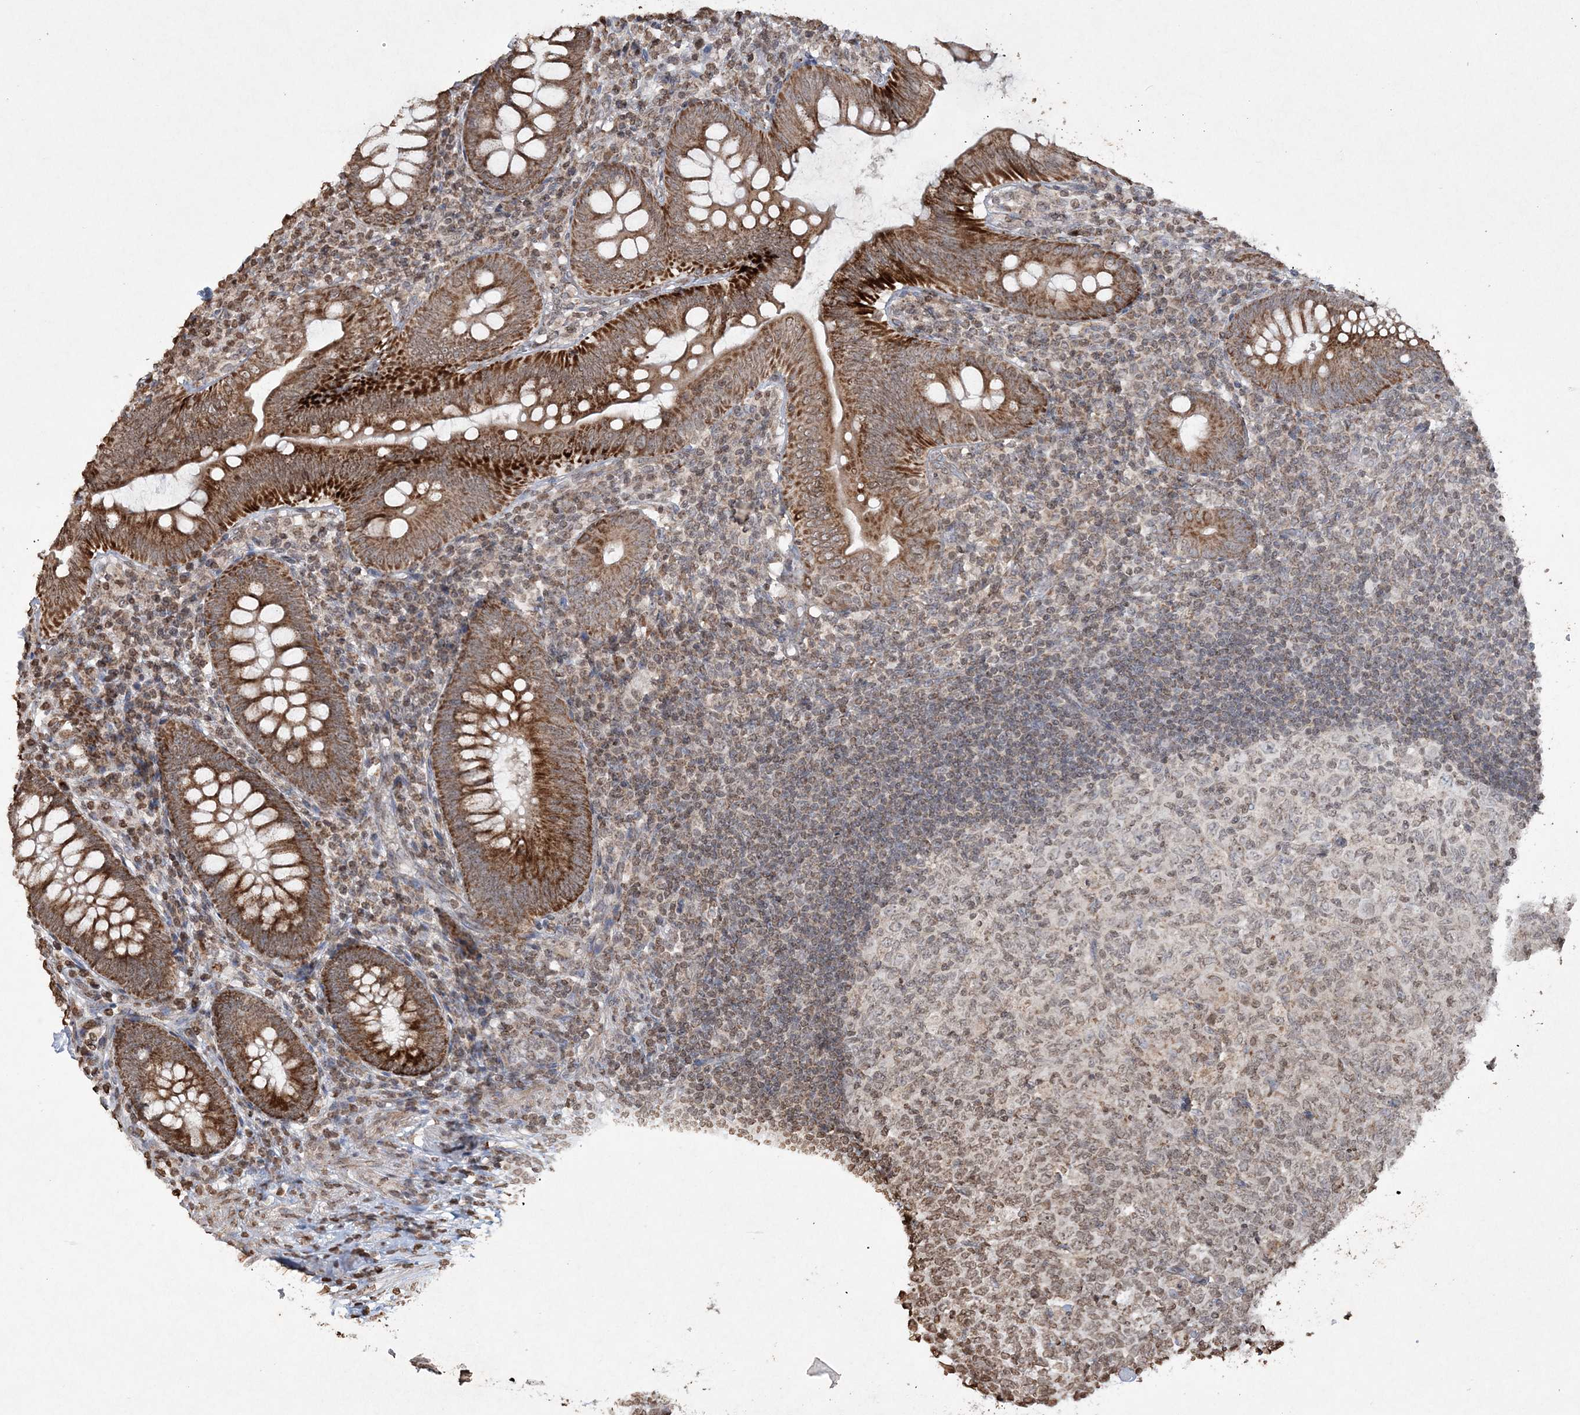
{"staining": {"intensity": "strong", "quantity": ">75%", "location": "cytoplasmic/membranous"}, "tissue": "appendix", "cell_type": "Glandular cells", "image_type": "normal", "snomed": [{"axis": "morphology", "description": "Normal tissue, NOS"}, {"axis": "topography", "description": "Appendix"}], "caption": "The photomicrograph exhibits immunohistochemical staining of benign appendix. There is strong cytoplasmic/membranous positivity is appreciated in about >75% of glandular cells.", "gene": "TTC7A", "patient": {"sex": "male", "age": 14}}